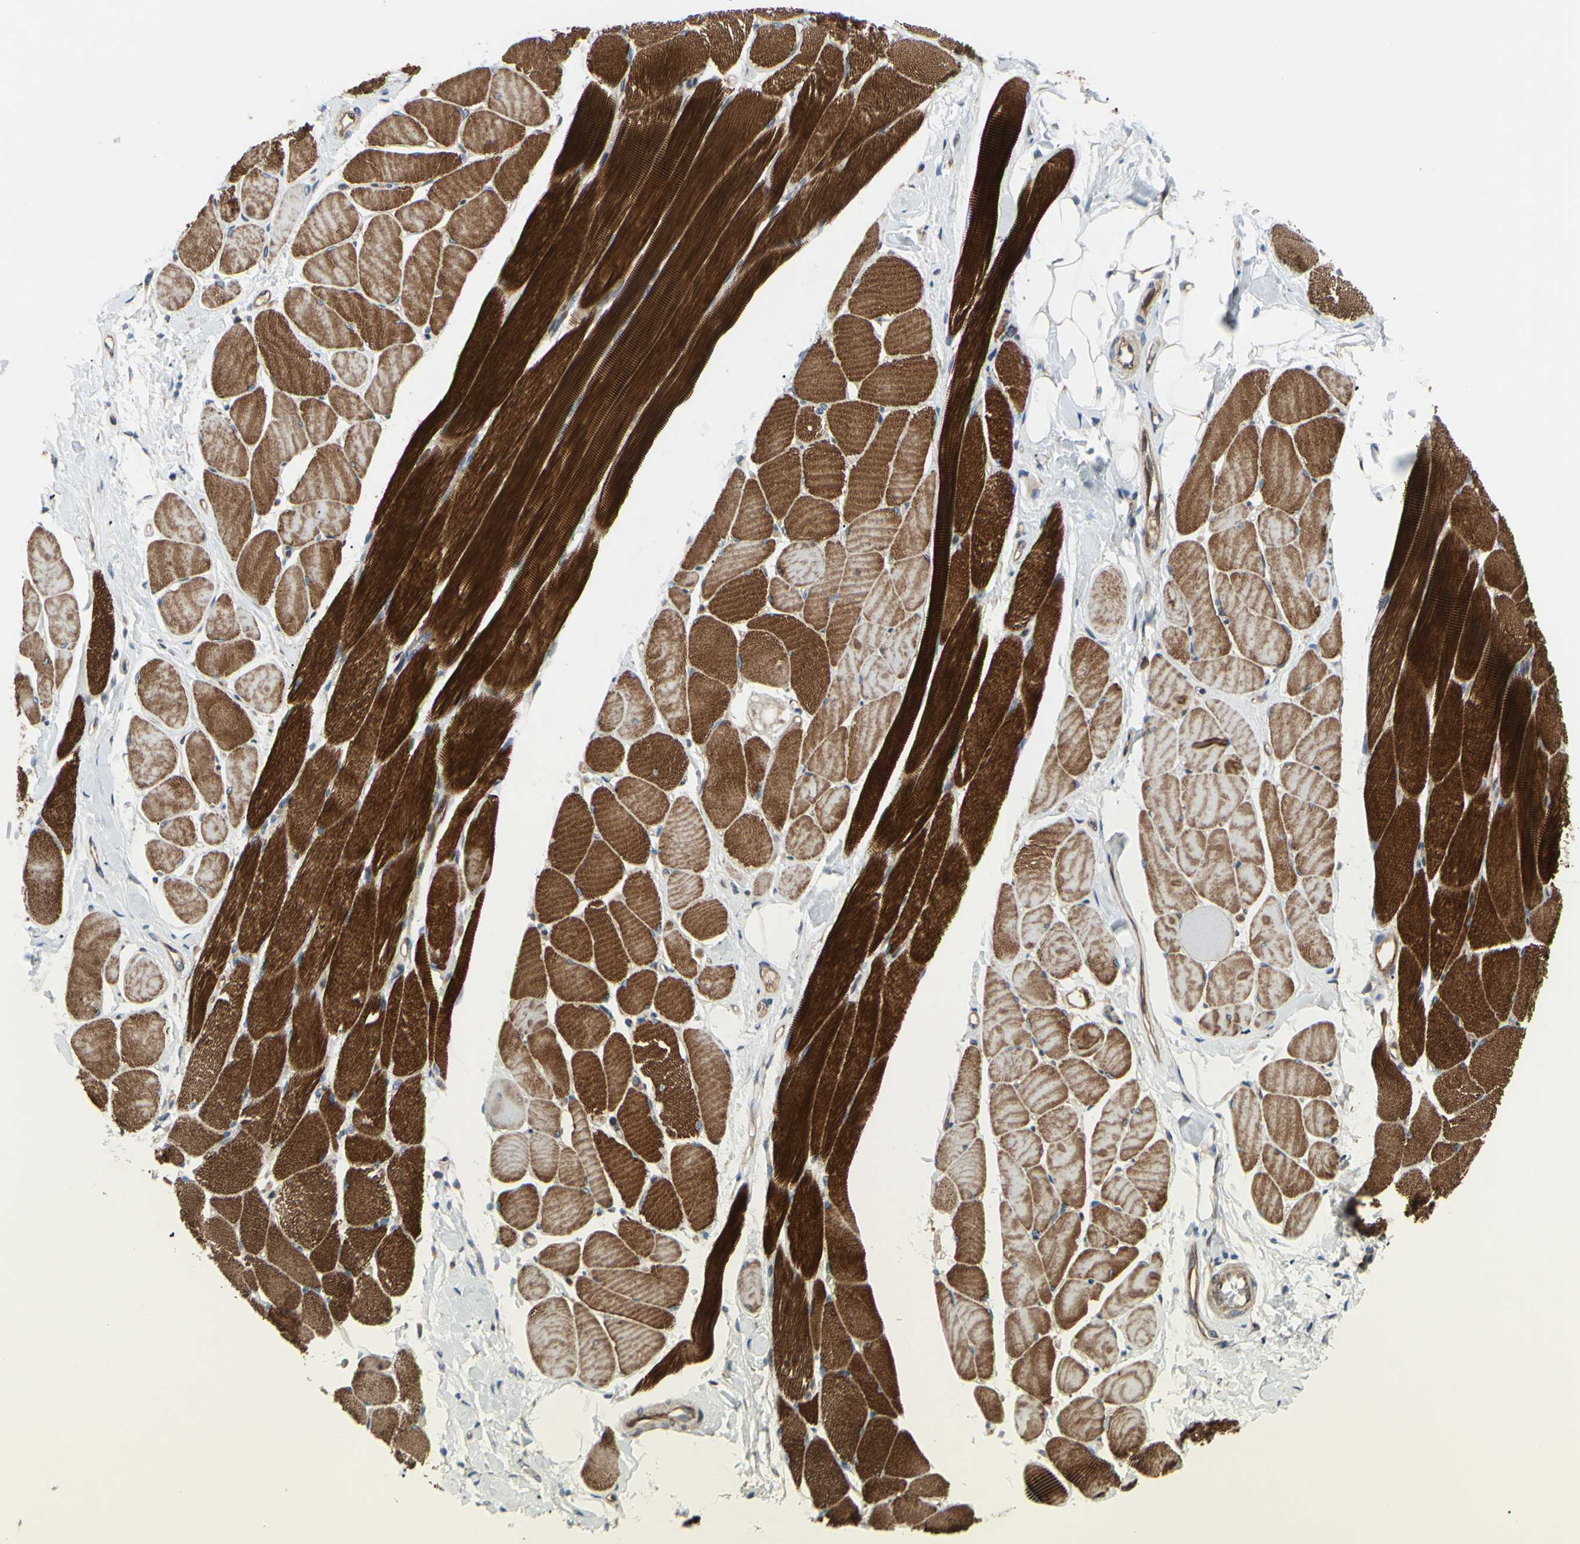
{"staining": {"intensity": "strong", "quantity": ">75%", "location": "cytoplasmic/membranous"}, "tissue": "skeletal muscle", "cell_type": "Myocytes", "image_type": "normal", "snomed": [{"axis": "morphology", "description": "Normal tissue, NOS"}, {"axis": "topography", "description": "Skeletal muscle"}, {"axis": "topography", "description": "Peripheral nerve tissue"}], "caption": "An immunohistochemistry (IHC) photomicrograph of benign tissue is shown. Protein staining in brown shows strong cytoplasmic/membranous positivity in skeletal muscle within myocytes.", "gene": "SPTLC1", "patient": {"sex": "female", "age": 84}}